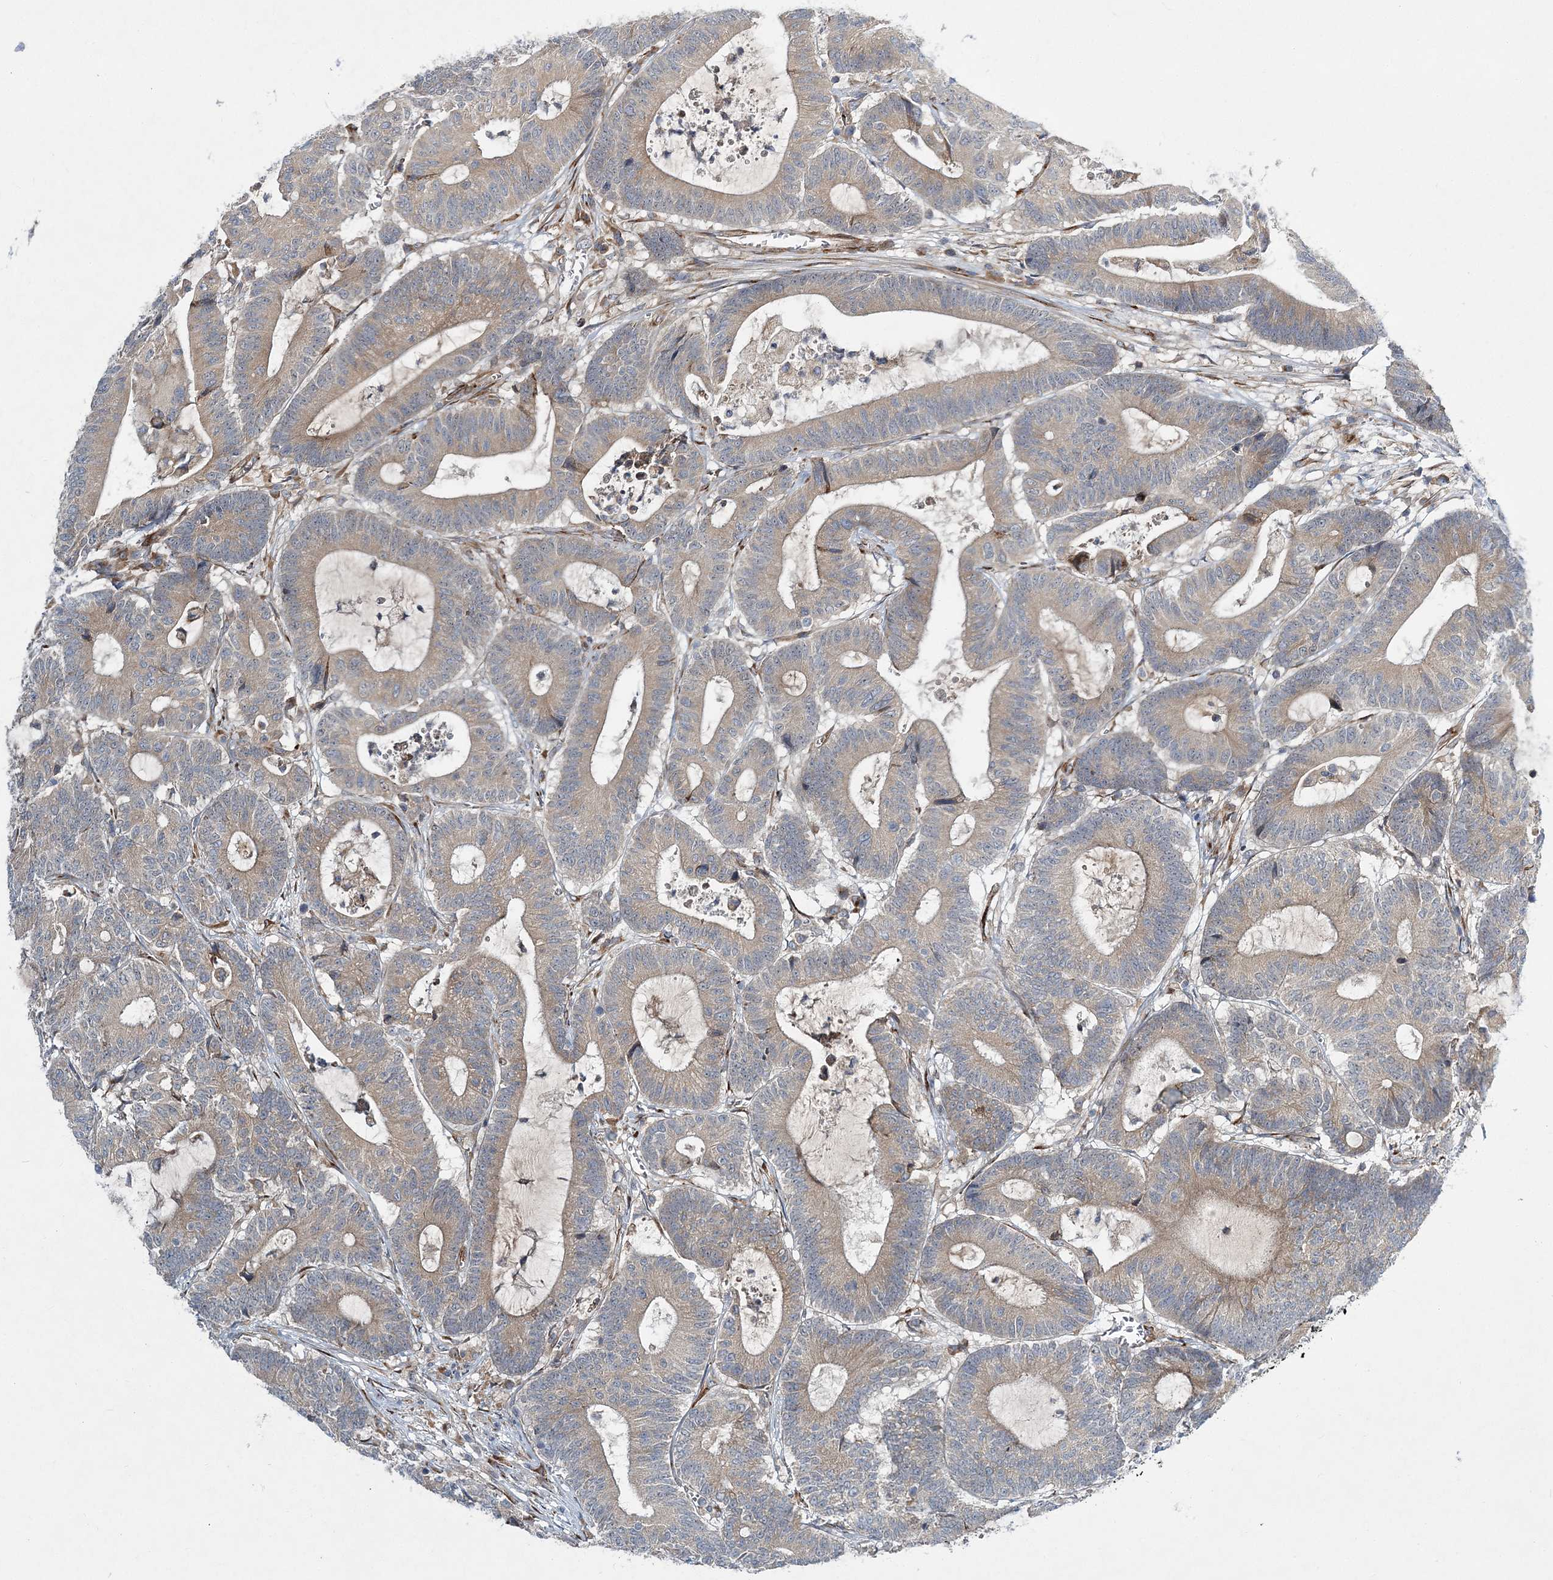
{"staining": {"intensity": "weak", "quantity": ">75%", "location": "cytoplasmic/membranous"}, "tissue": "colorectal cancer", "cell_type": "Tumor cells", "image_type": "cancer", "snomed": [{"axis": "morphology", "description": "Adenocarcinoma, NOS"}, {"axis": "topography", "description": "Colon"}], "caption": "Human colorectal cancer stained with a protein marker displays weak staining in tumor cells.", "gene": "NBAS", "patient": {"sex": "female", "age": 84}}